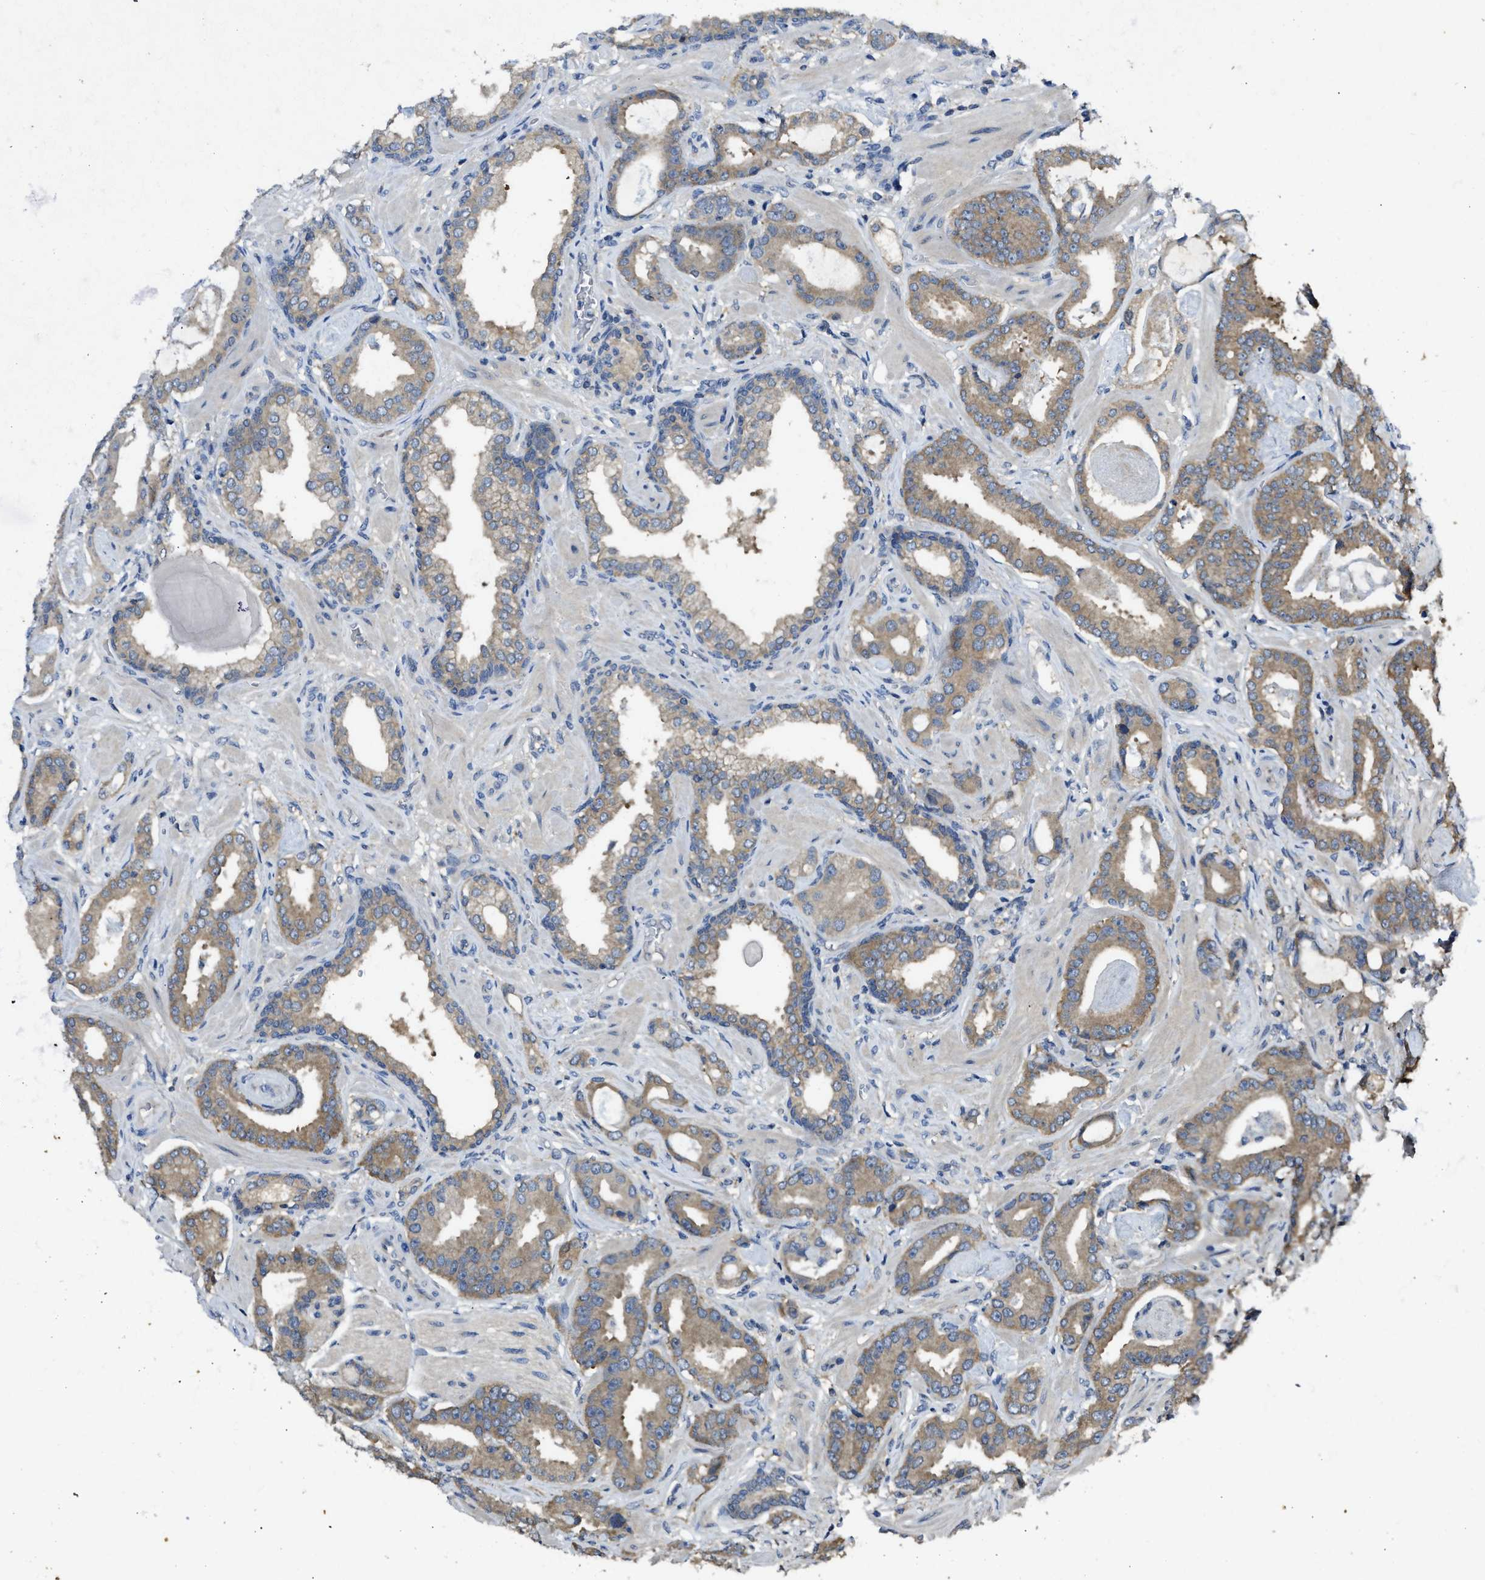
{"staining": {"intensity": "moderate", "quantity": "25%-75%", "location": "cytoplasmic/membranous"}, "tissue": "prostate cancer", "cell_type": "Tumor cells", "image_type": "cancer", "snomed": [{"axis": "morphology", "description": "Adenocarcinoma, Low grade"}, {"axis": "topography", "description": "Prostate"}], "caption": "Tumor cells display medium levels of moderate cytoplasmic/membranous positivity in approximately 25%-75% of cells in prostate low-grade adenocarcinoma.", "gene": "PPP3CA", "patient": {"sex": "male", "age": 53}}